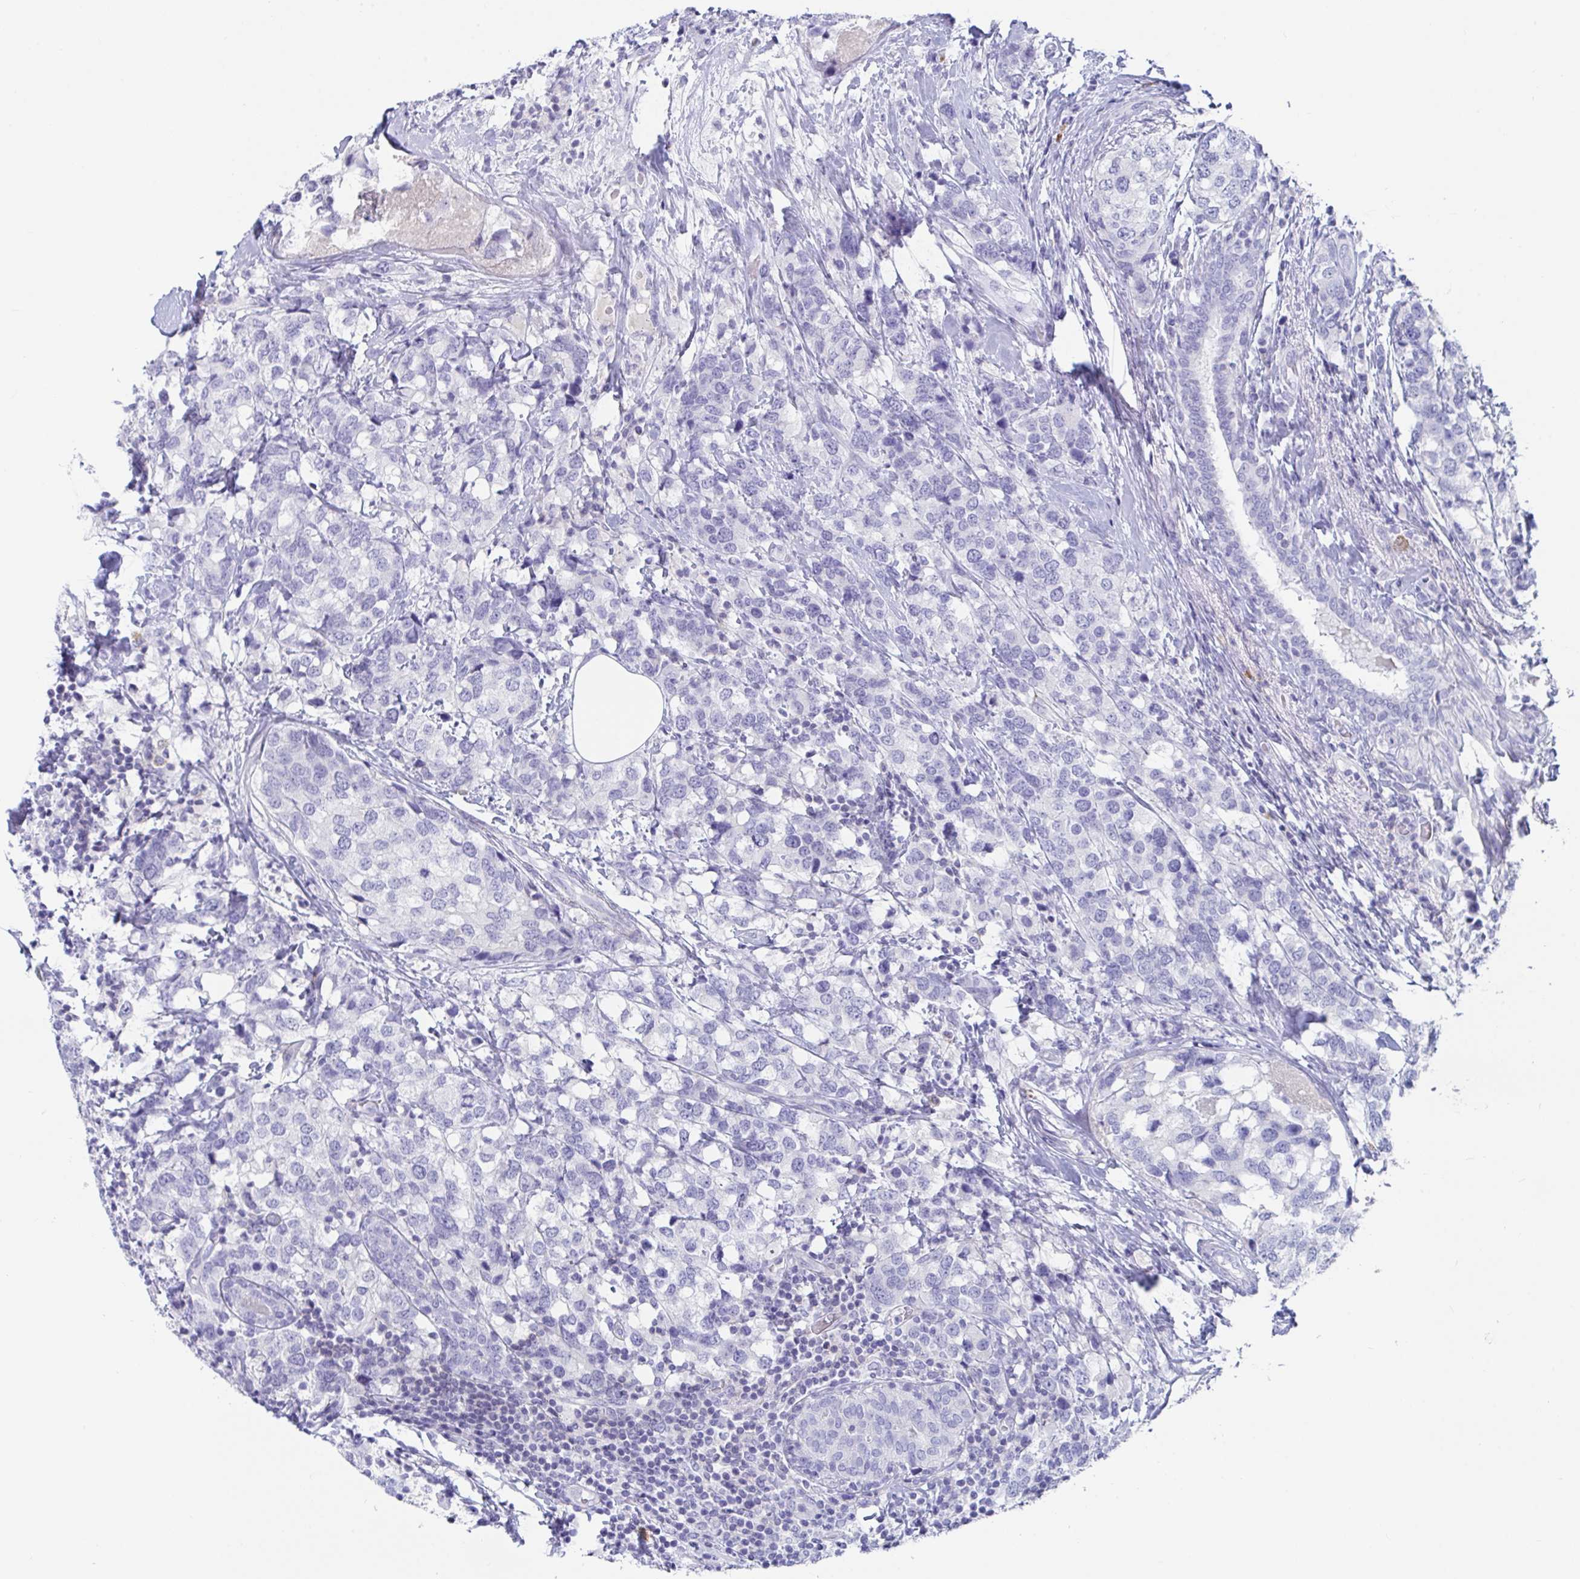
{"staining": {"intensity": "negative", "quantity": "none", "location": "none"}, "tissue": "breast cancer", "cell_type": "Tumor cells", "image_type": "cancer", "snomed": [{"axis": "morphology", "description": "Lobular carcinoma"}, {"axis": "topography", "description": "Breast"}], "caption": "Immunohistochemistry (IHC) histopathology image of lobular carcinoma (breast) stained for a protein (brown), which demonstrates no positivity in tumor cells.", "gene": "PLA2G1B", "patient": {"sex": "female", "age": 59}}